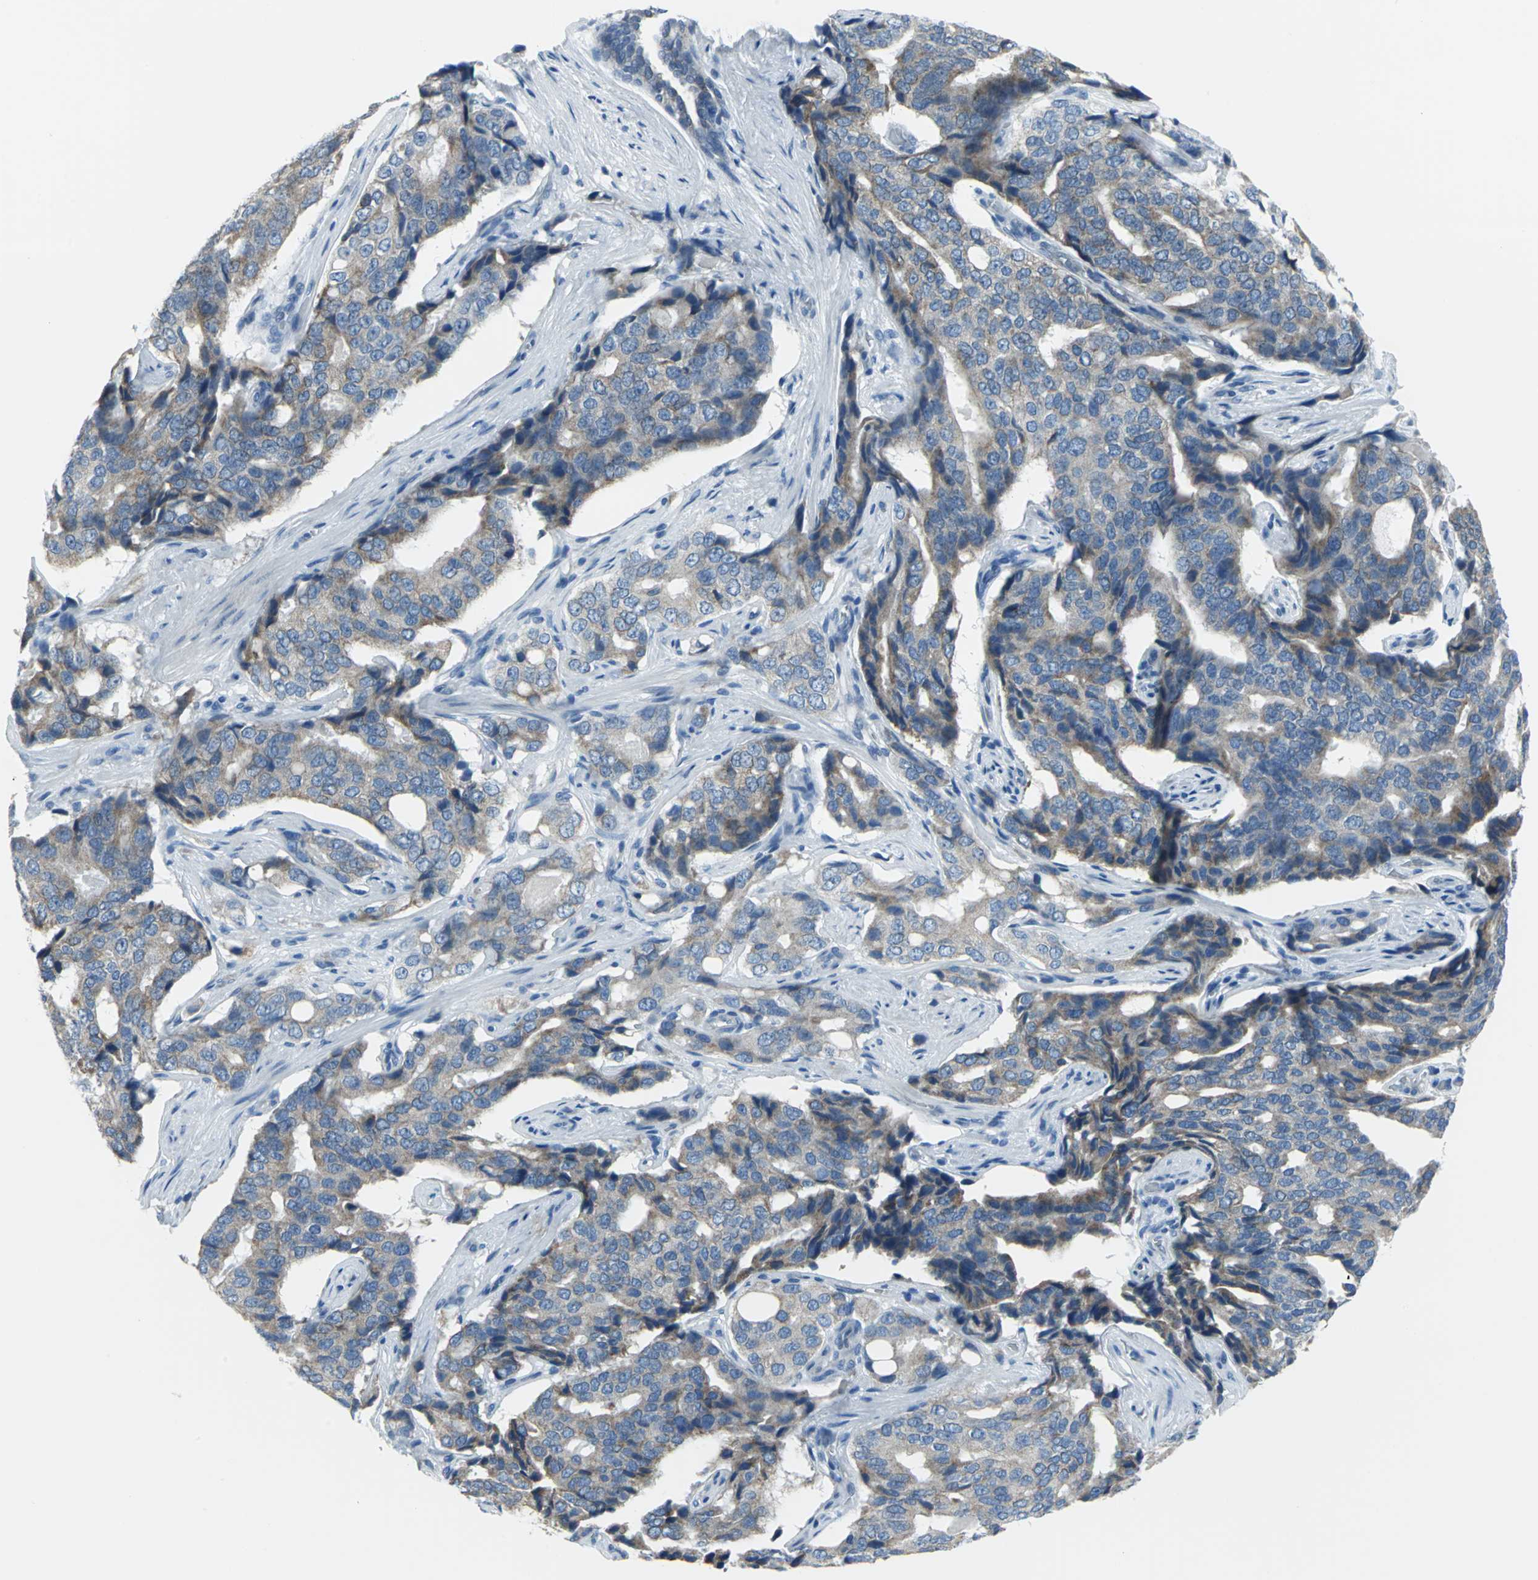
{"staining": {"intensity": "weak", "quantity": ">75%", "location": "cytoplasmic/membranous"}, "tissue": "prostate cancer", "cell_type": "Tumor cells", "image_type": "cancer", "snomed": [{"axis": "morphology", "description": "Adenocarcinoma, High grade"}, {"axis": "topography", "description": "Prostate"}], "caption": "Prostate cancer stained with IHC reveals weak cytoplasmic/membranous positivity in approximately >75% of tumor cells. The staining was performed using DAB to visualize the protein expression in brown, while the nuclei were stained in blue with hematoxylin (Magnification: 20x).", "gene": "CYB5A", "patient": {"sex": "male", "age": 58}}